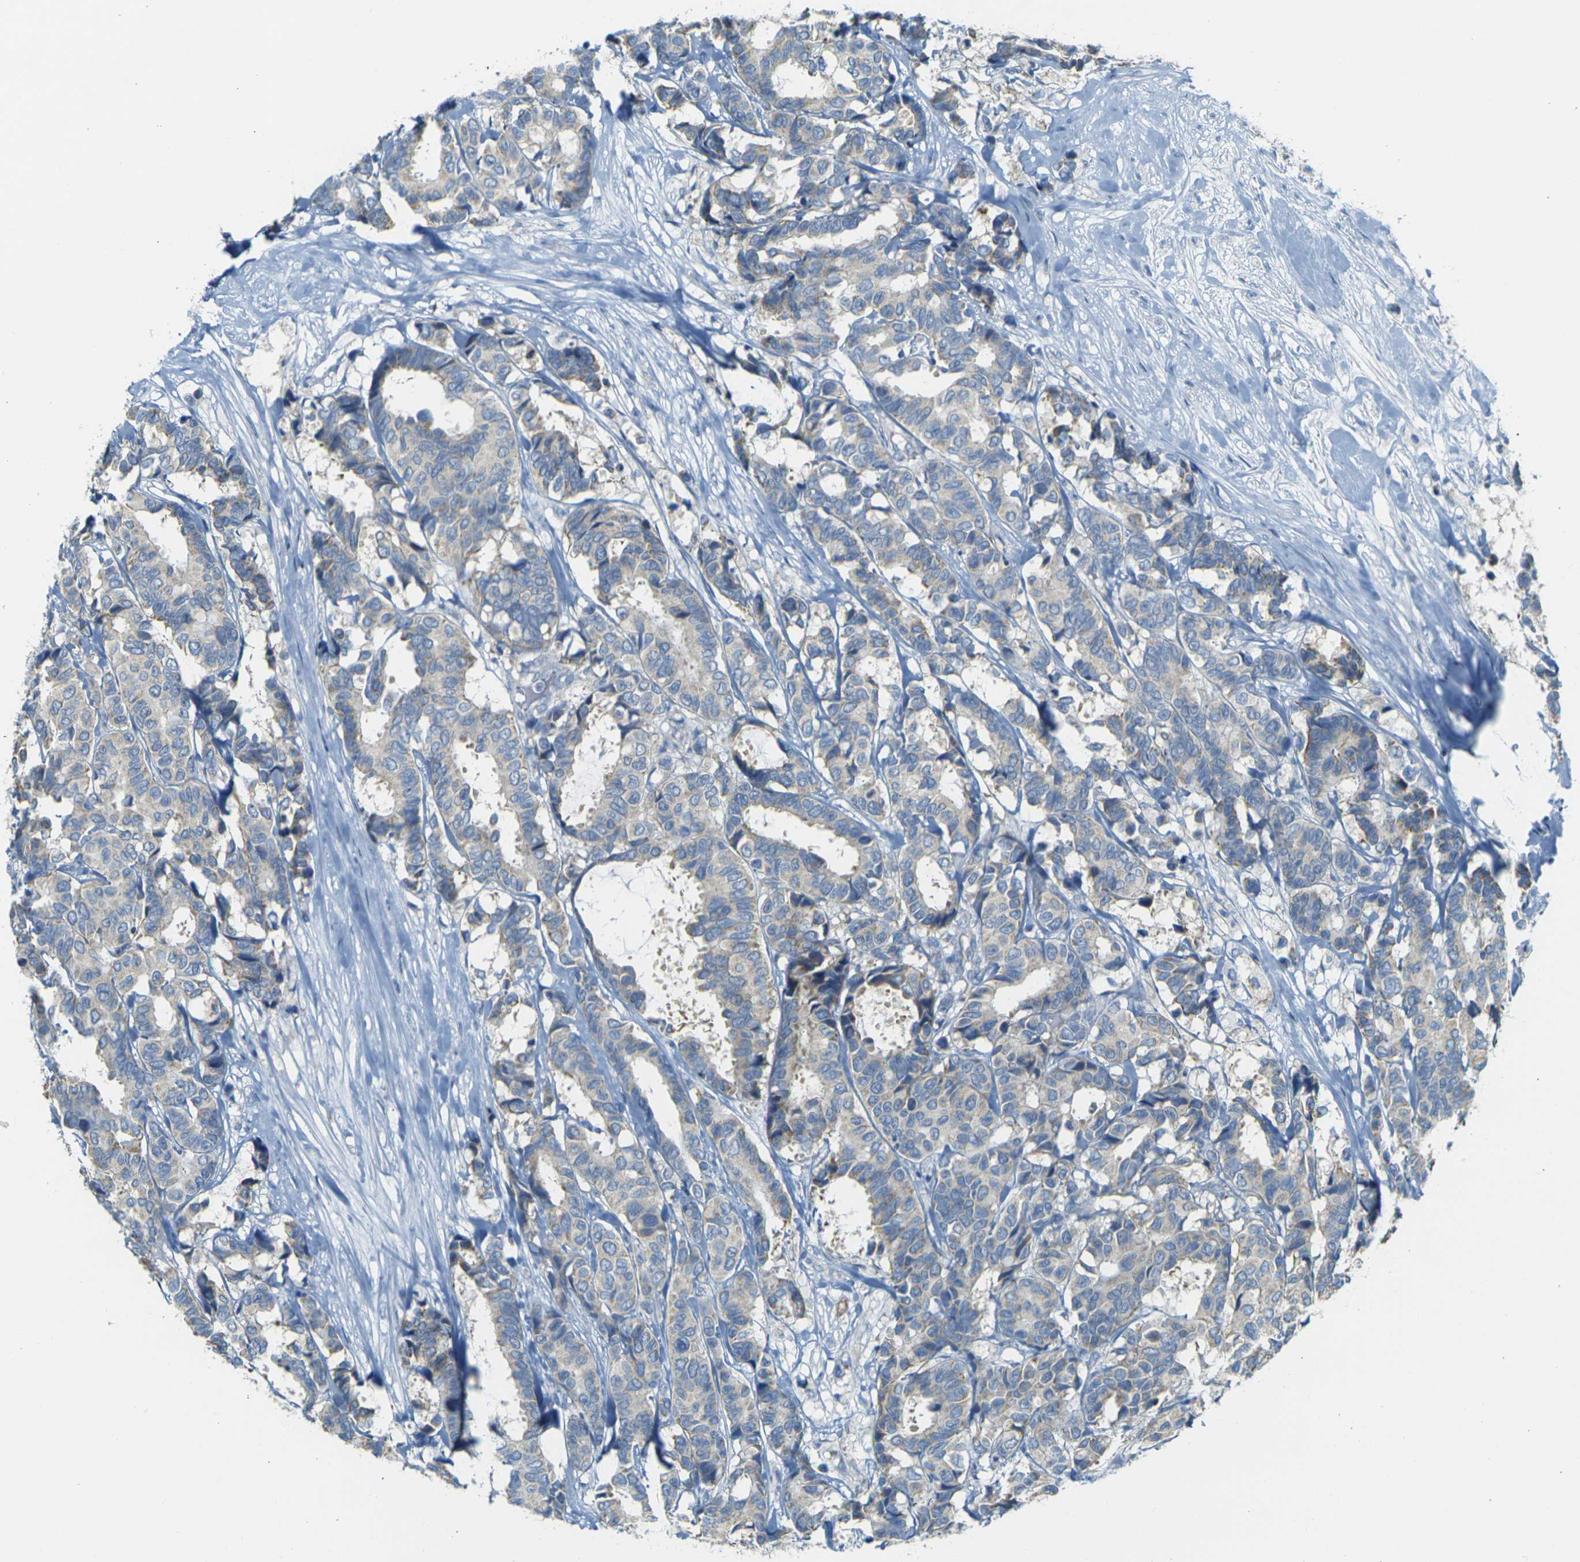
{"staining": {"intensity": "weak", "quantity": "<25%", "location": "cytoplasmic/membranous"}, "tissue": "breast cancer", "cell_type": "Tumor cells", "image_type": "cancer", "snomed": [{"axis": "morphology", "description": "Duct carcinoma"}, {"axis": "topography", "description": "Breast"}], "caption": "Breast cancer (invasive ductal carcinoma) was stained to show a protein in brown. There is no significant staining in tumor cells.", "gene": "PARD6B", "patient": {"sex": "female", "age": 87}}